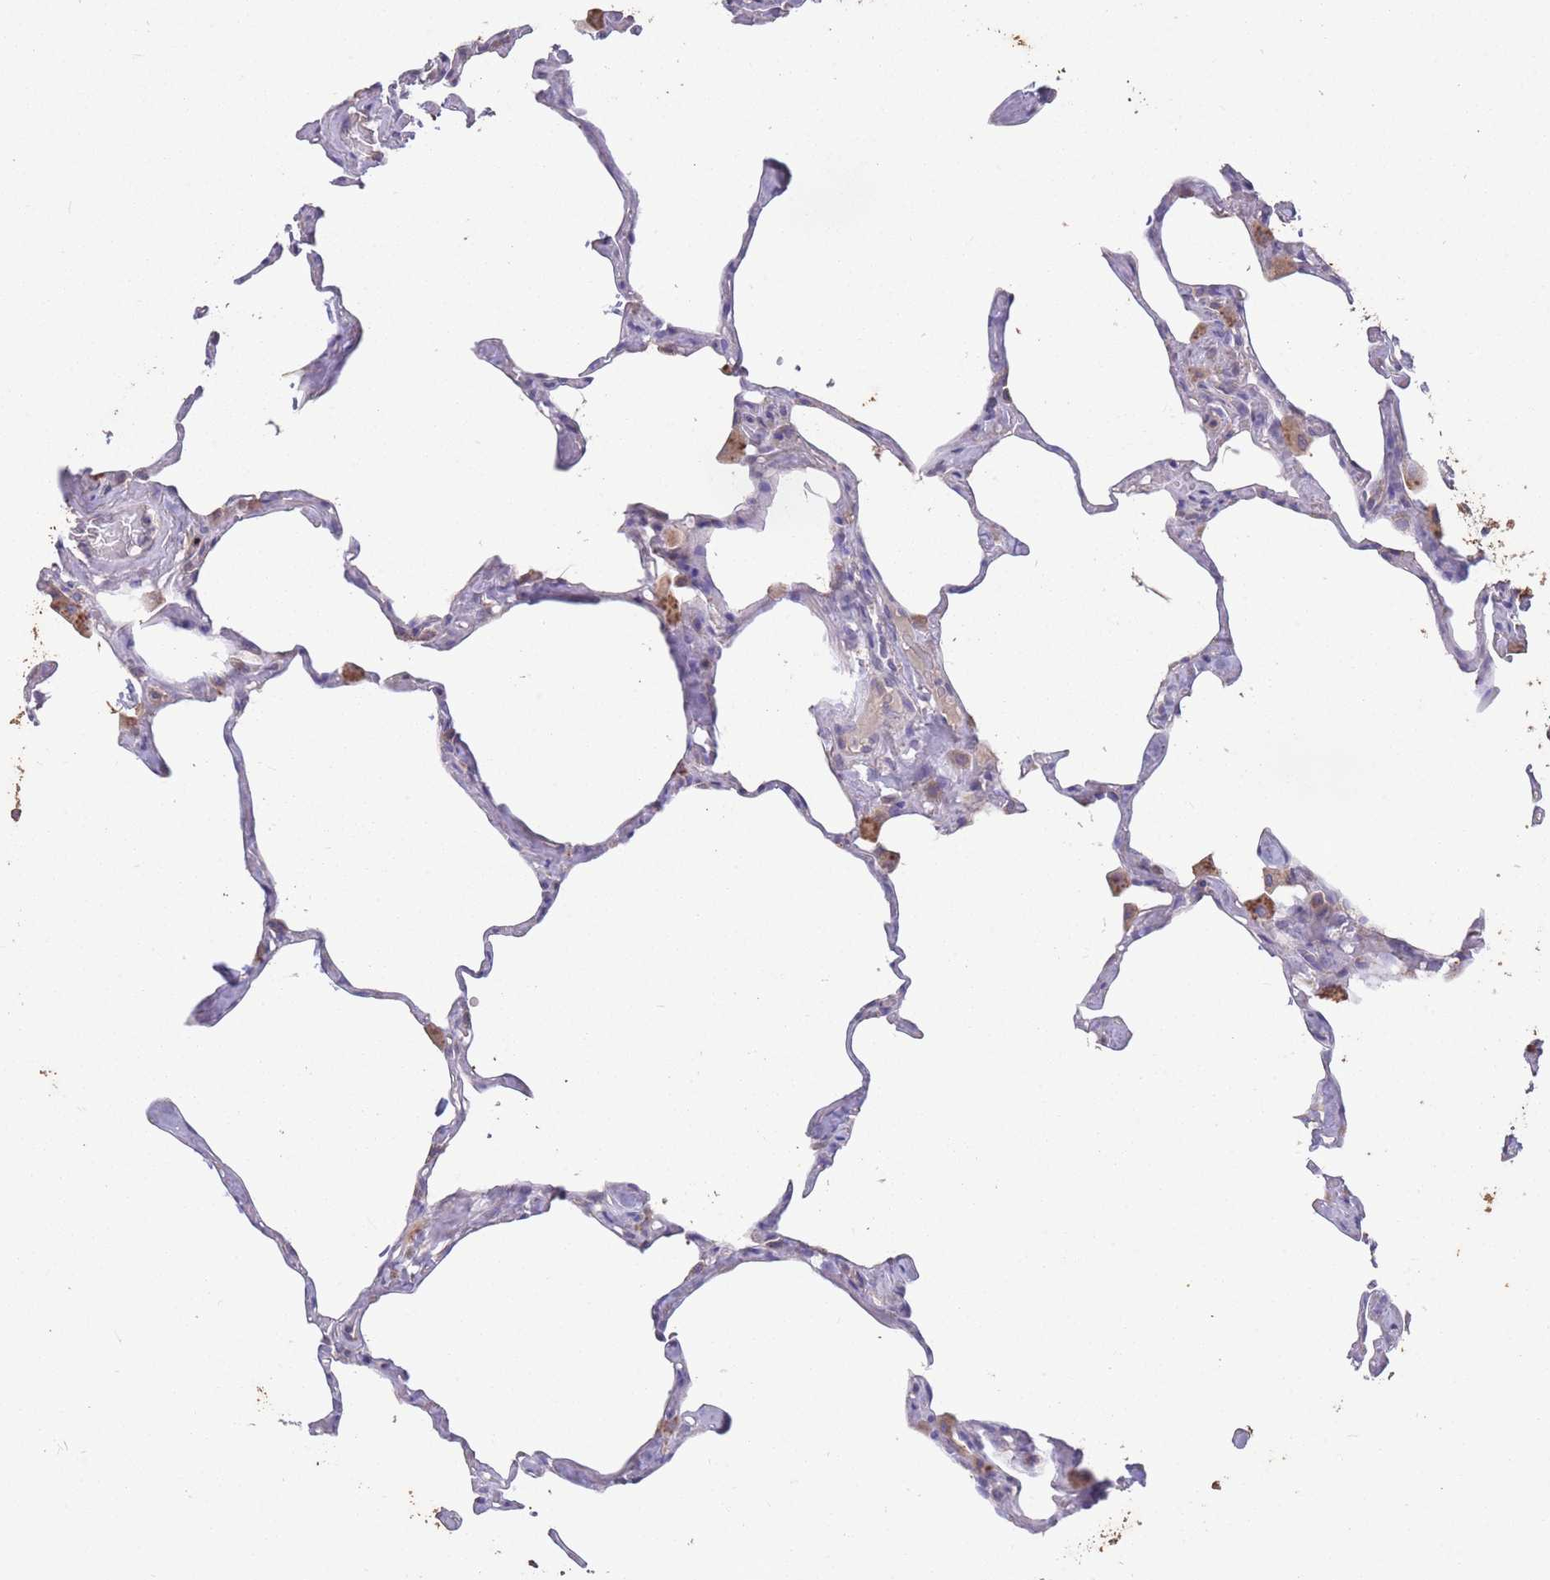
{"staining": {"intensity": "negative", "quantity": "none", "location": "none"}, "tissue": "lung", "cell_type": "Alveolar cells", "image_type": "normal", "snomed": [{"axis": "morphology", "description": "Normal tissue, NOS"}, {"axis": "topography", "description": "Lung"}], "caption": "Alveolar cells are negative for protein expression in benign human lung. The staining is performed using DAB (3,3'-diaminobenzidine) brown chromogen with nuclei counter-stained in using hematoxylin.", "gene": "STIM2", "patient": {"sex": "male", "age": 65}}